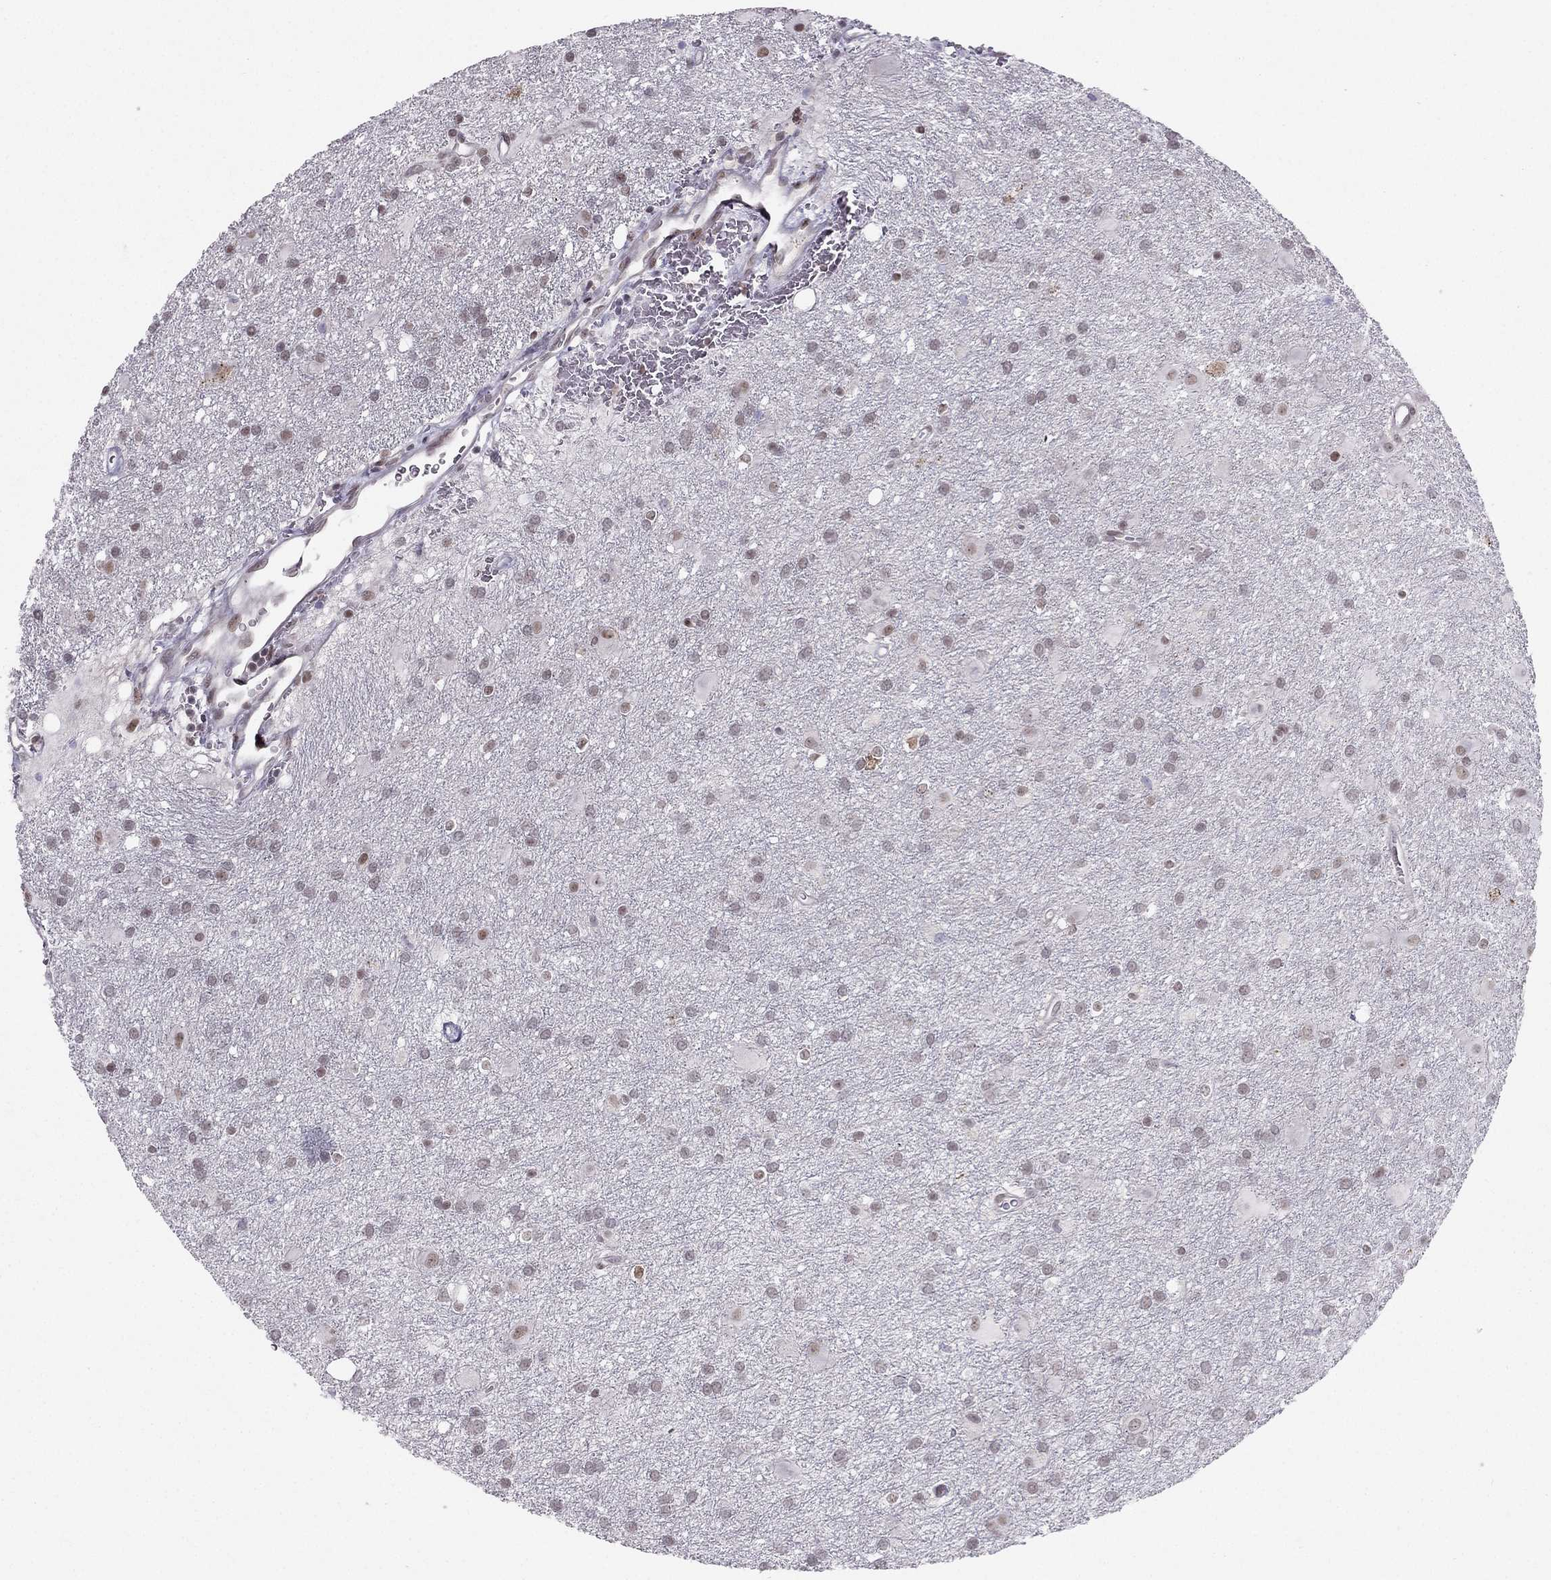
{"staining": {"intensity": "negative", "quantity": "none", "location": "none"}, "tissue": "glioma", "cell_type": "Tumor cells", "image_type": "cancer", "snomed": [{"axis": "morphology", "description": "Glioma, malignant, Low grade"}, {"axis": "topography", "description": "Brain"}], "caption": "High power microscopy histopathology image of an IHC image of malignant low-grade glioma, revealing no significant positivity in tumor cells.", "gene": "RPRD2", "patient": {"sex": "male", "age": 58}}